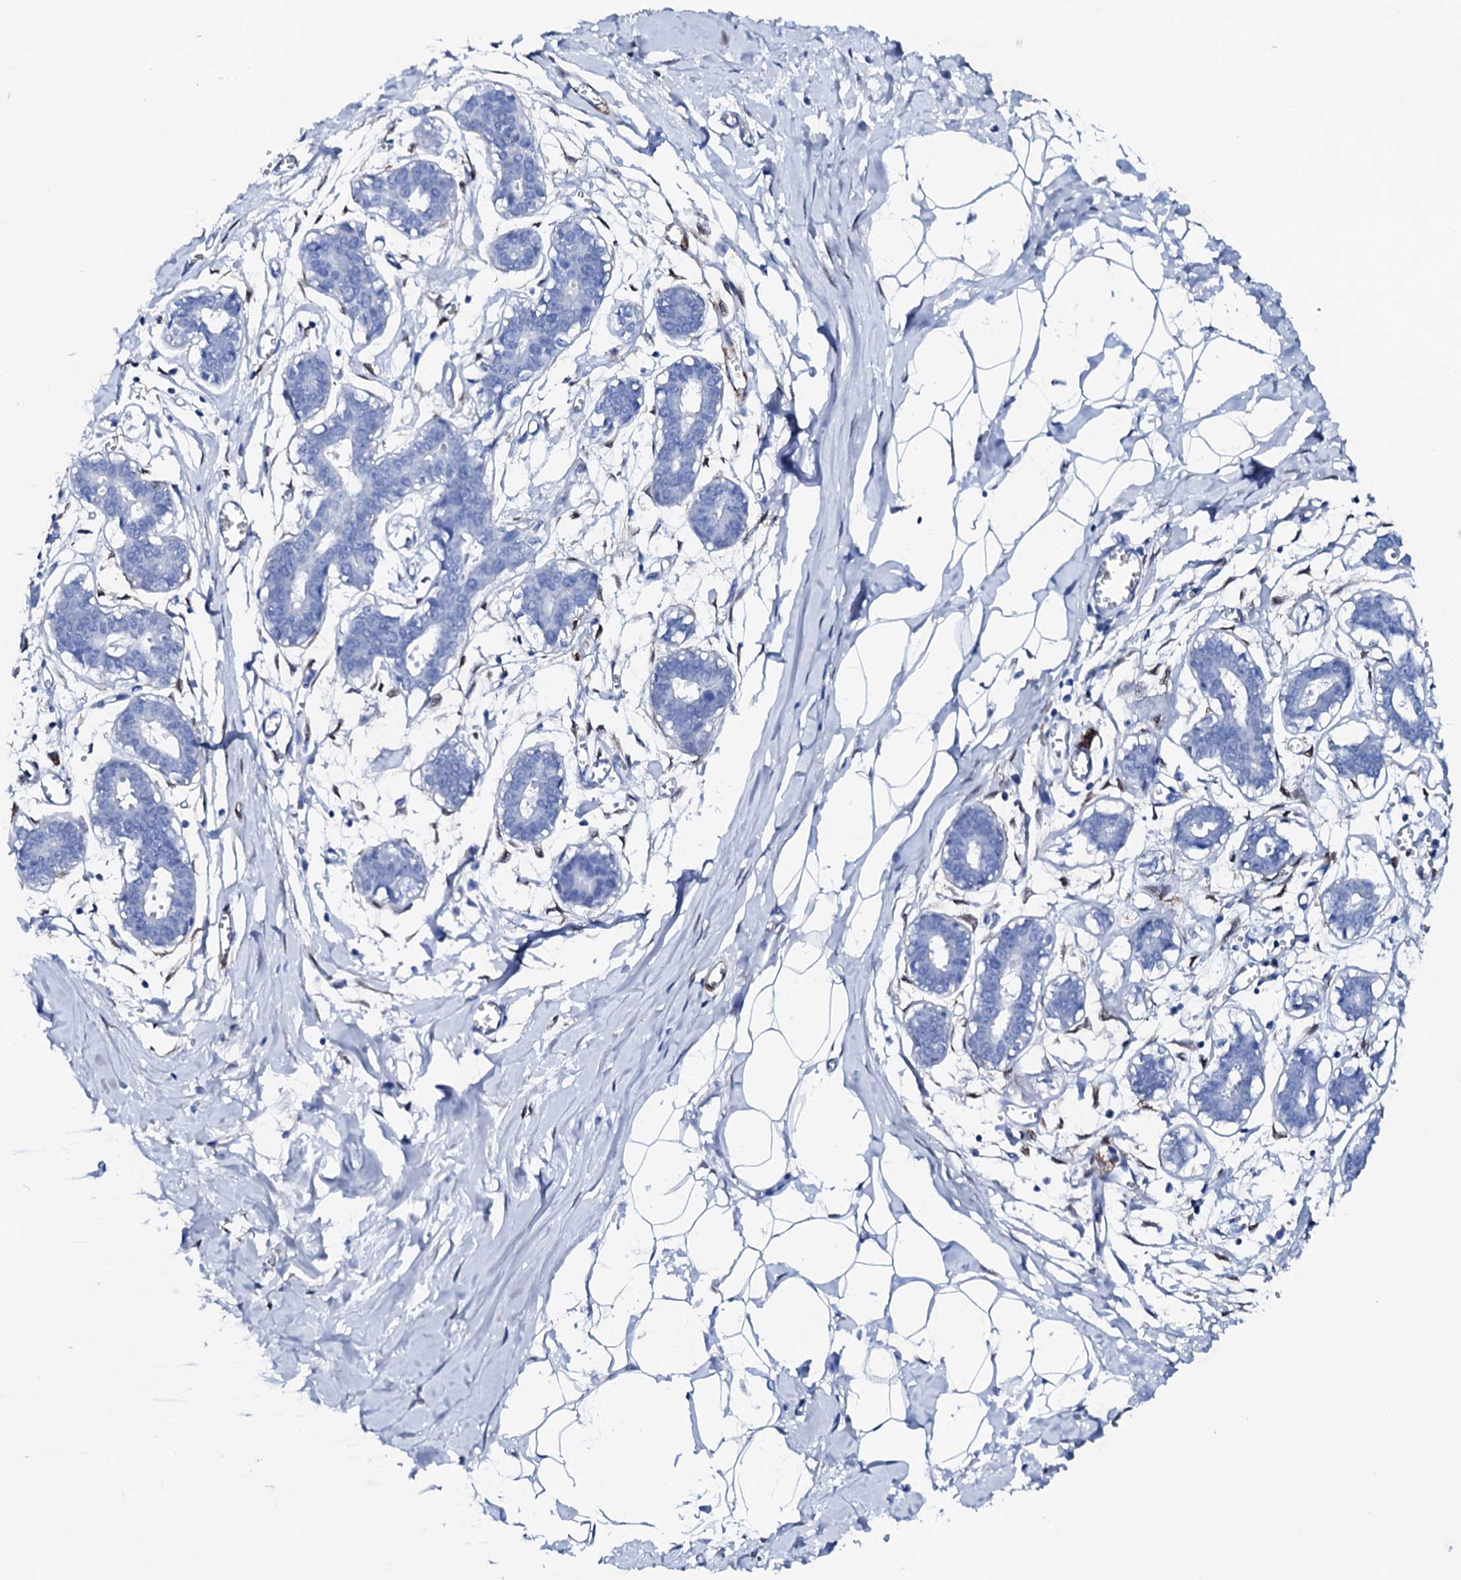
{"staining": {"intensity": "negative", "quantity": "none", "location": "none"}, "tissue": "breast", "cell_type": "Adipocytes", "image_type": "normal", "snomed": [{"axis": "morphology", "description": "Normal tissue, NOS"}, {"axis": "topography", "description": "Breast"}], "caption": "IHC of unremarkable human breast demonstrates no staining in adipocytes. (Immunohistochemistry, brightfield microscopy, high magnification).", "gene": "NRIP2", "patient": {"sex": "female", "age": 27}}